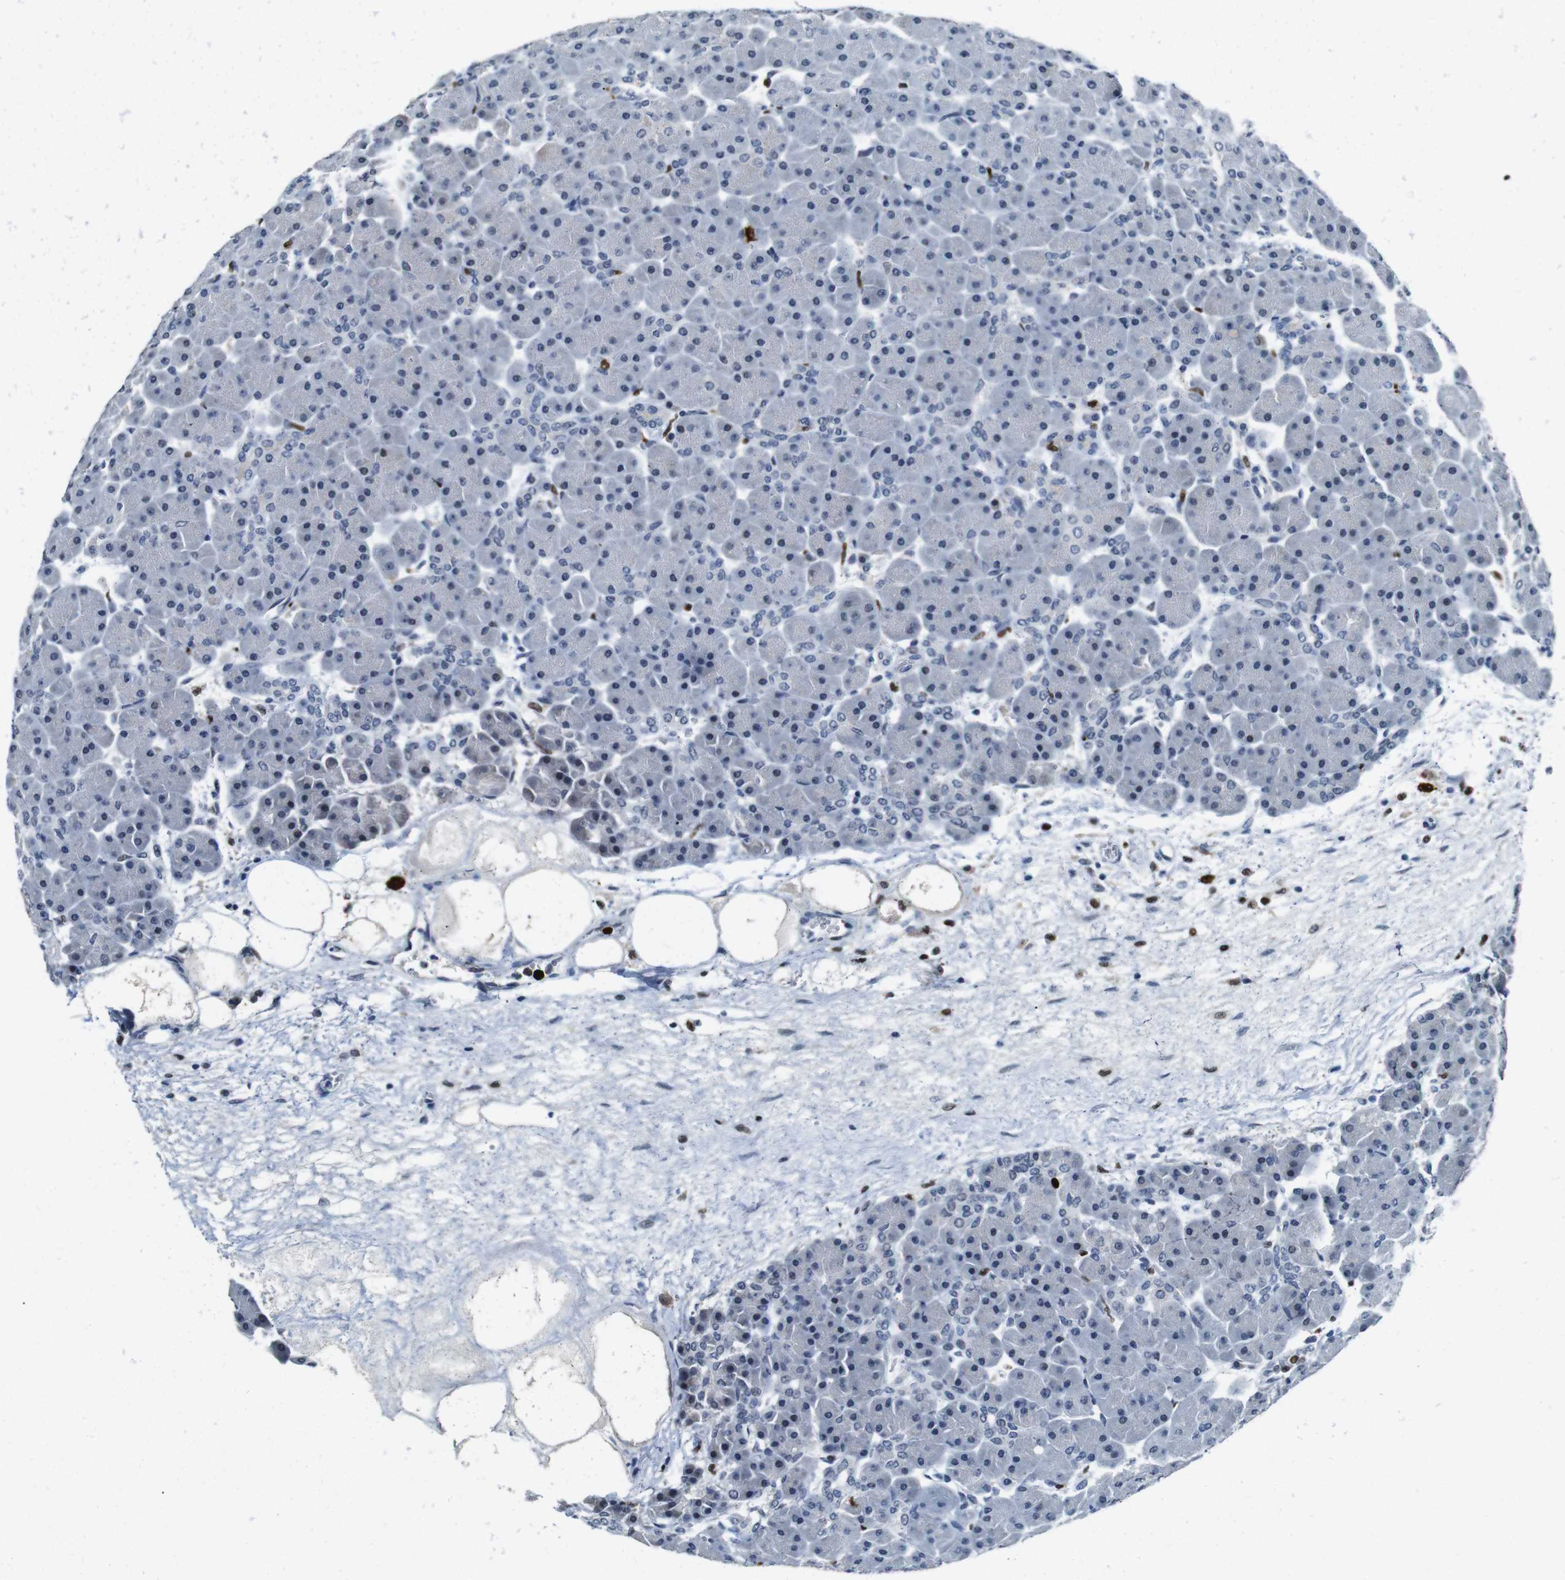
{"staining": {"intensity": "negative", "quantity": "none", "location": "none"}, "tissue": "pancreas", "cell_type": "Exocrine glandular cells", "image_type": "normal", "snomed": [{"axis": "morphology", "description": "Normal tissue, NOS"}, {"axis": "topography", "description": "Pancreas"}], "caption": "An immunohistochemistry photomicrograph of unremarkable pancreas is shown. There is no staining in exocrine glandular cells of pancreas.", "gene": "IRF8", "patient": {"sex": "male", "age": 66}}